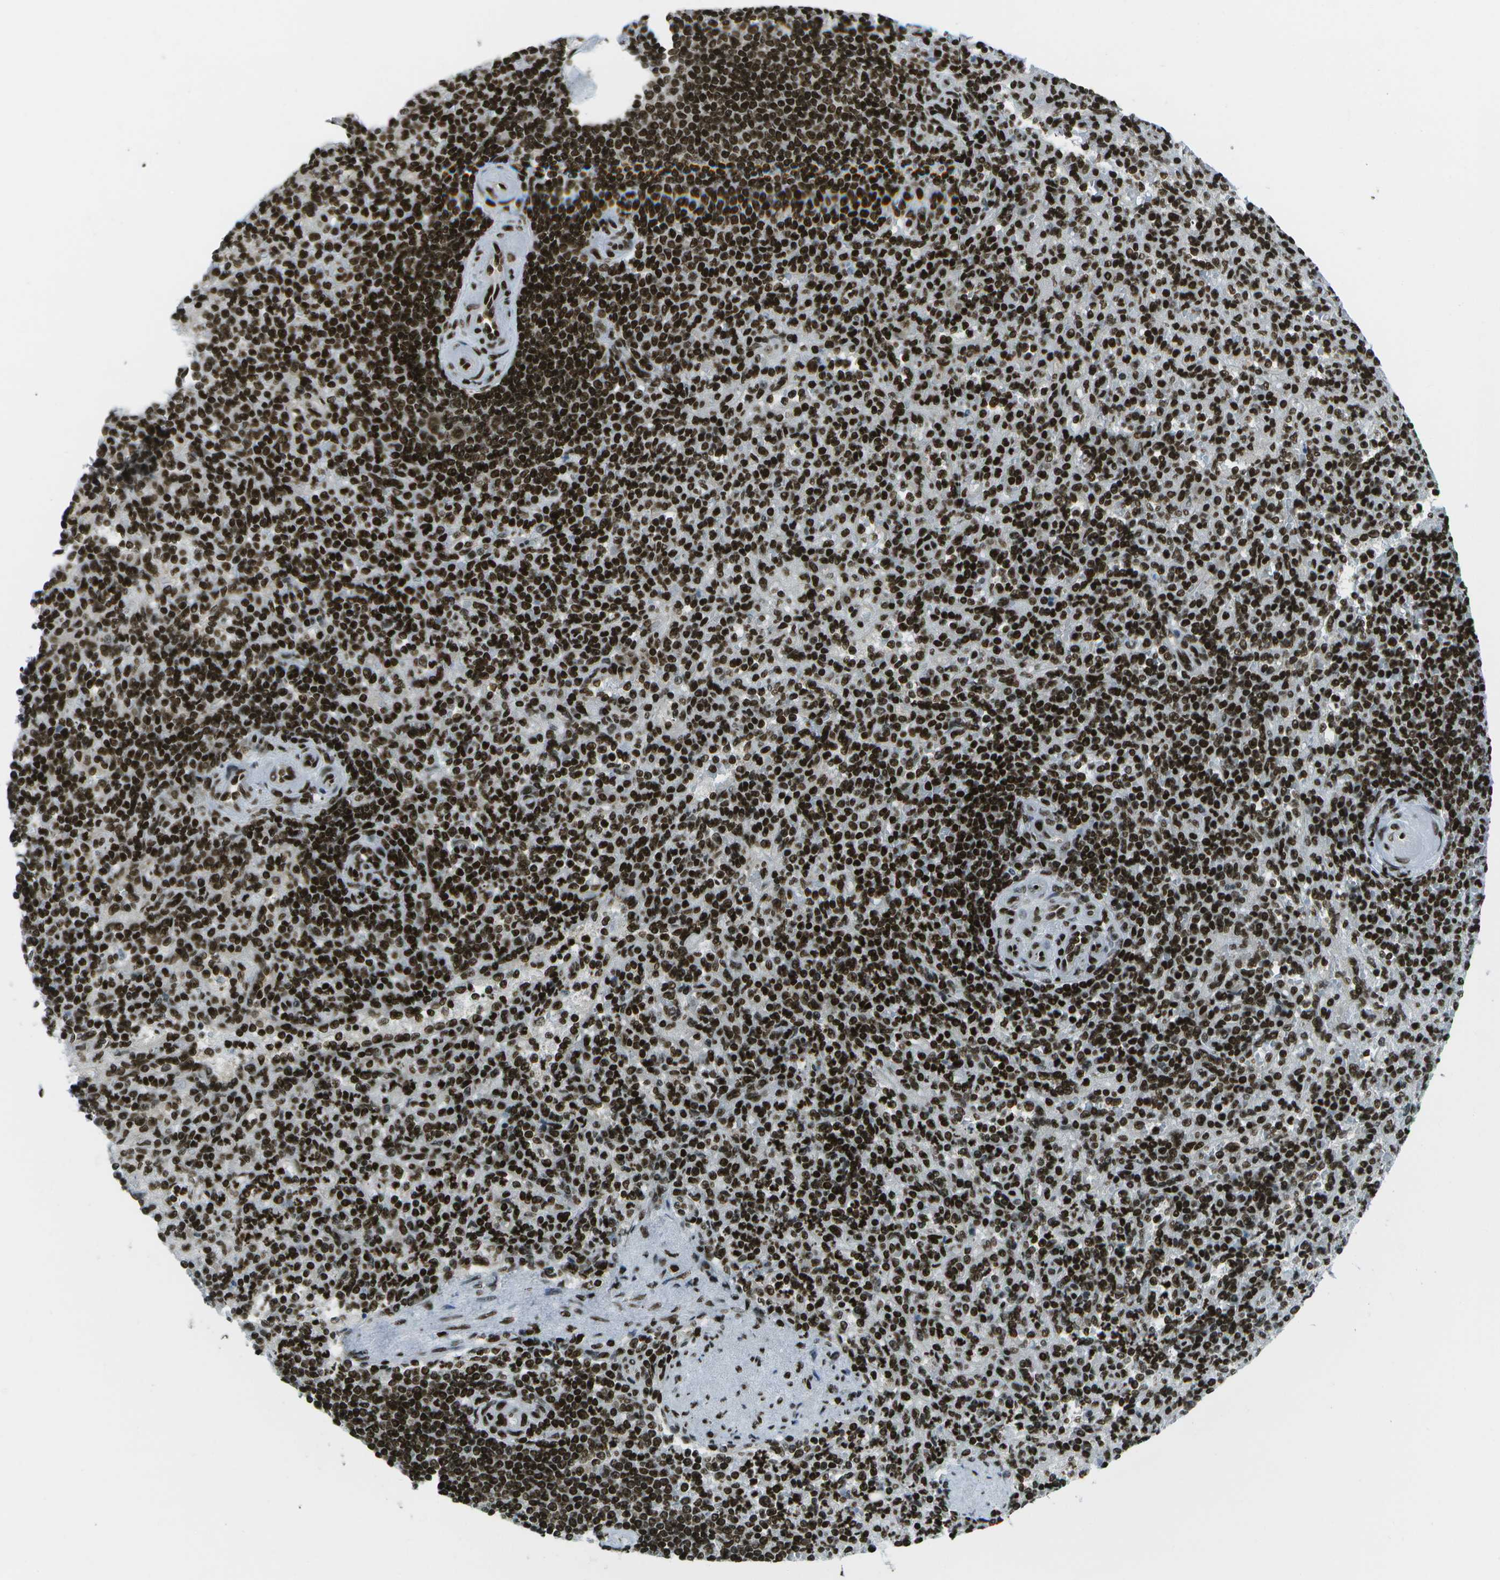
{"staining": {"intensity": "strong", "quantity": ">75%", "location": "nuclear"}, "tissue": "spleen", "cell_type": "Cells in red pulp", "image_type": "normal", "snomed": [{"axis": "morphology", "description": "Normal tissue, NOS"}, {"axis": "topography", "description": "Spleen"}], "caption": "Spleen was stained to show a protein in brown. There is high levels of strong nuclear positivity in about >75% of cells in red pulp. (brown staining indicates protein expression, while blue staining denotes nuclei).", "gene": "GLYR1", "patient": {"sex": "female", "age": 74}}